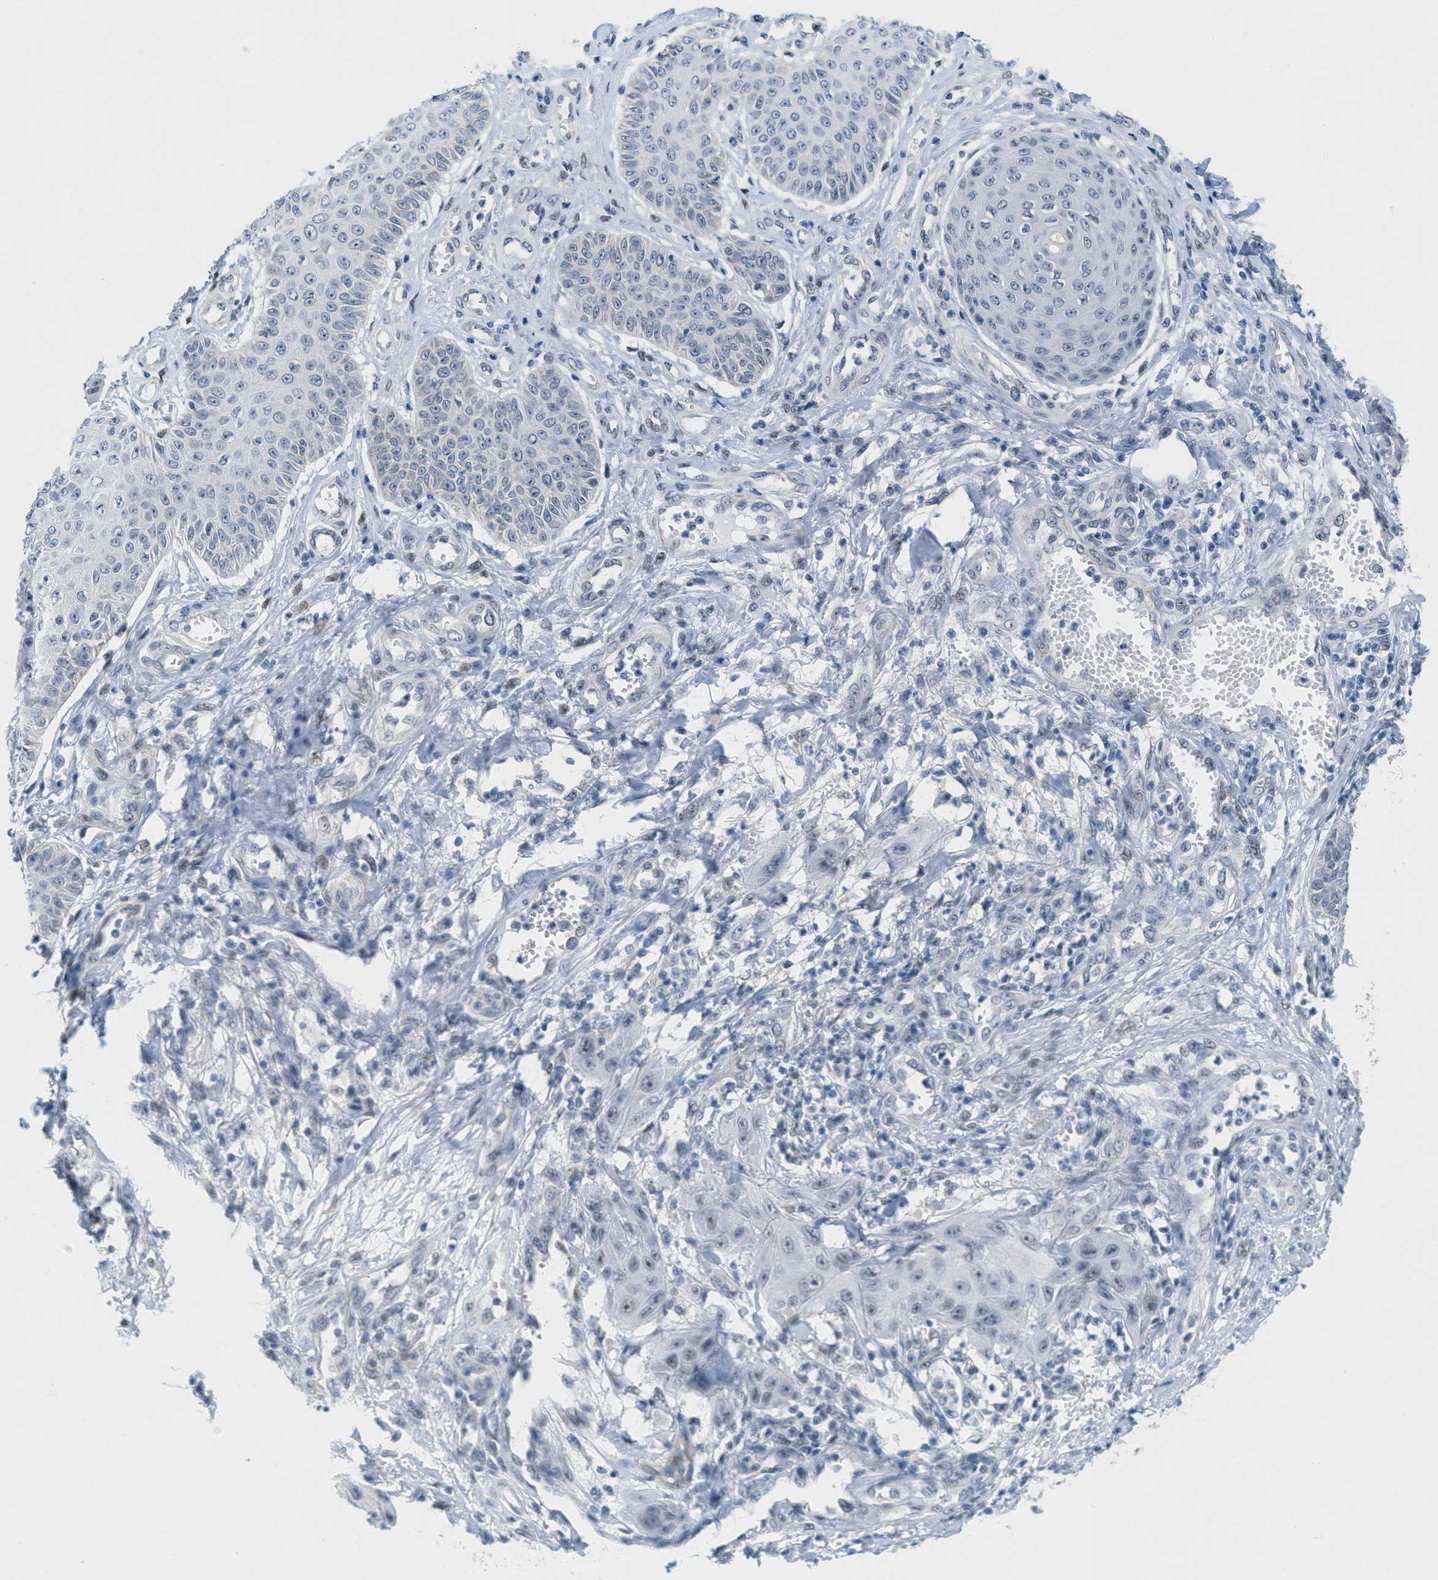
{"staining": {"intensity": "negative", "quantity": "none", "location": "none"}, "tissue": "skin cancer", "cell_type": "Tumor cells", "image_type": "cancer", "snomed": [{"axis": "morphology", "description": "Squamous cell carcinoma, NOS"}, {"axis": "topography", "description": "Skin"}], "caption": "Immunohistochemistry (IHC) photomicrograph of neoplastic tissue: human skin squamous cell carcinoma stained with DAB shows no significant protein staining in tumor cells.", "gene": "HS3ST2", "patient": {"sex": "male", "age": 74}}